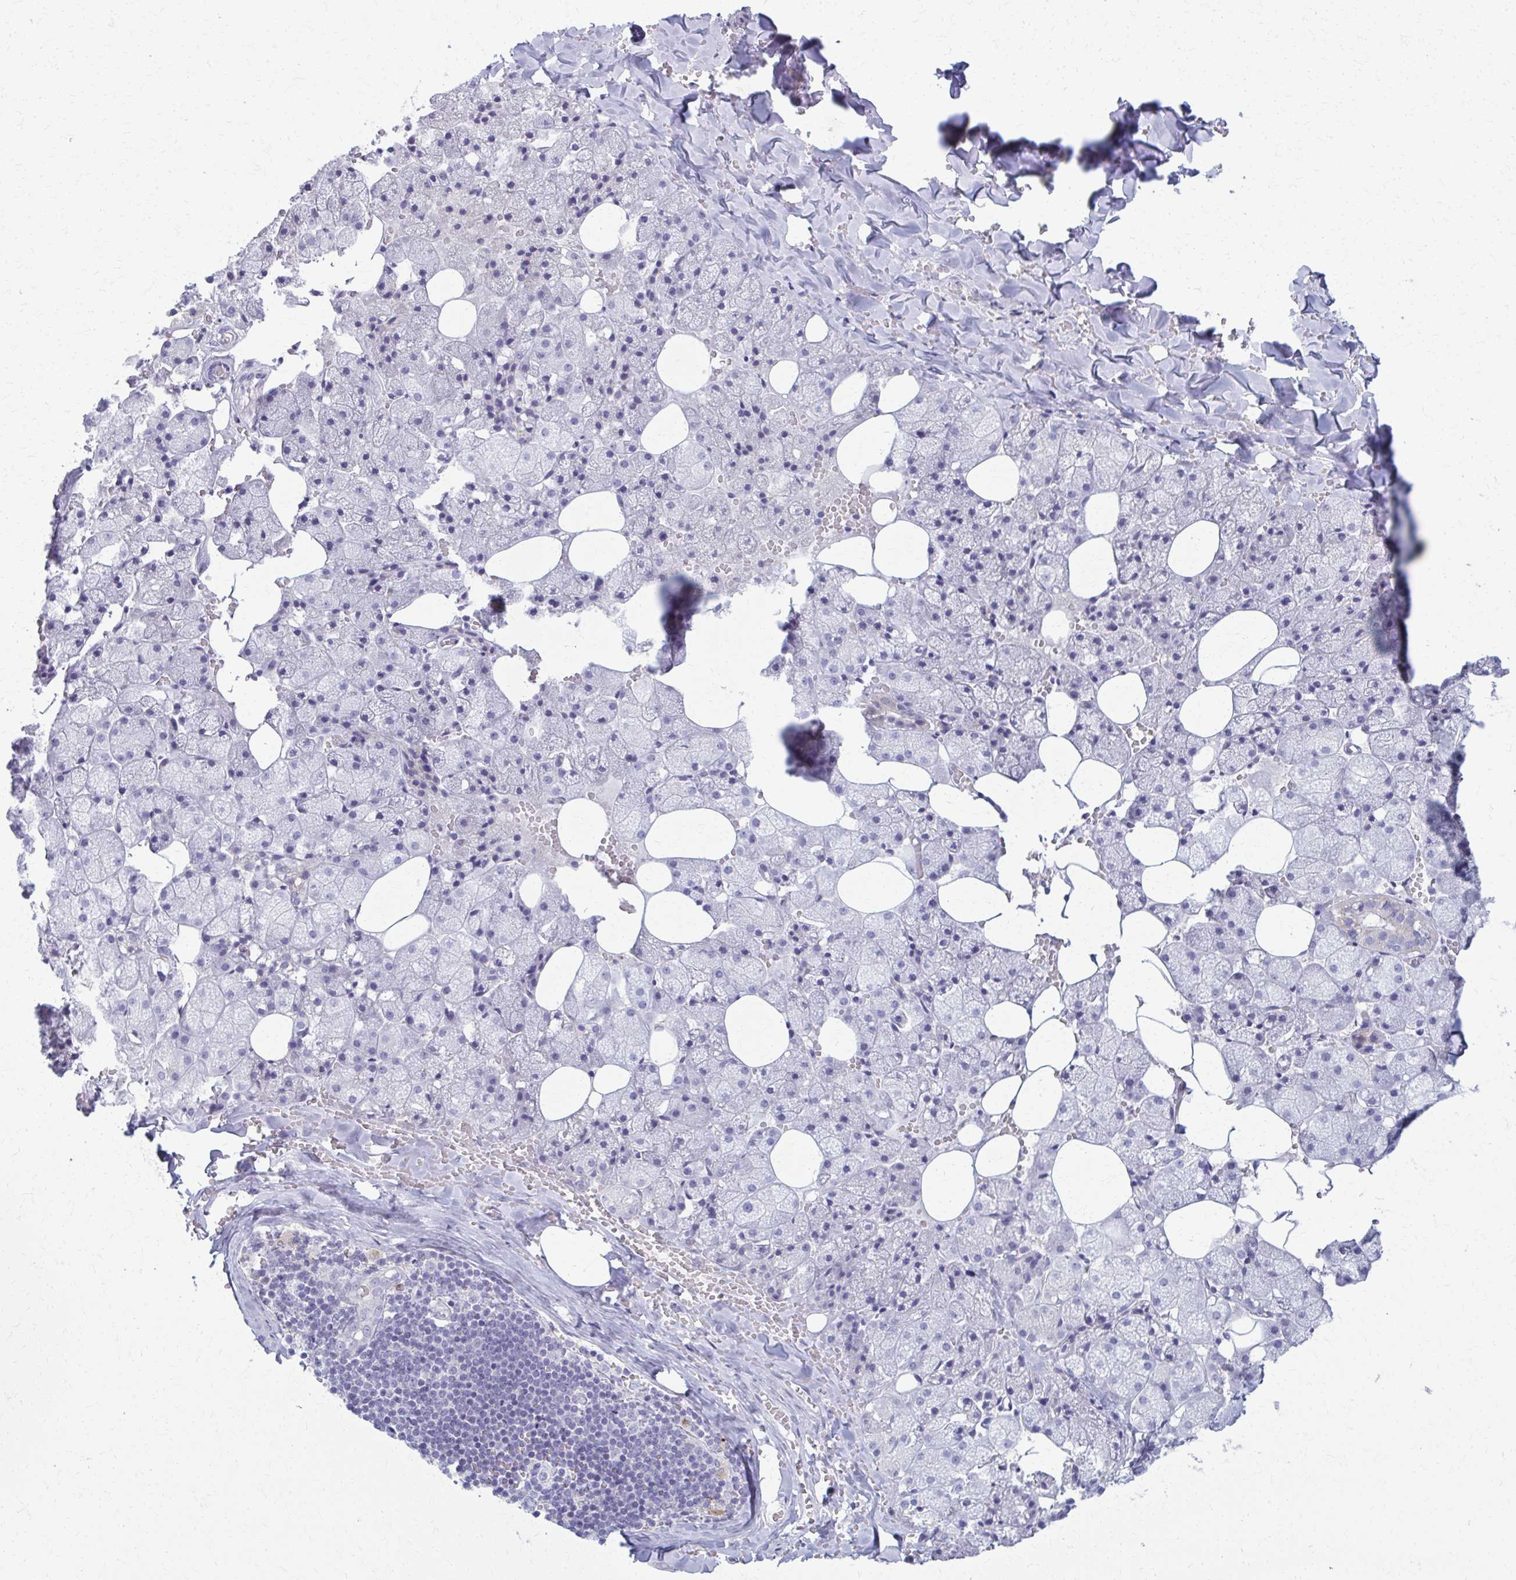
{"staining": {"intensity": "negative", "quantity": "none", "location": "none"}, "tissue": "salivary gland", "cell_type": "Glandular cells", "image_type": "normal", "snomed": [{"axis": "morphology", "description": "Normal tissue, NOS"}, {"axis": "topography", "description": "Salivary gland"}, {"axis": "topography", "description": "Peripheral nerve tissue"}], "caption": "An IHC histopathology image of normal salivary gland is shown. There is no staining in glandular cells of salivary gland.", "gene": "ENSG00000275249", "patient": {"sex": "male", "age": 38}}